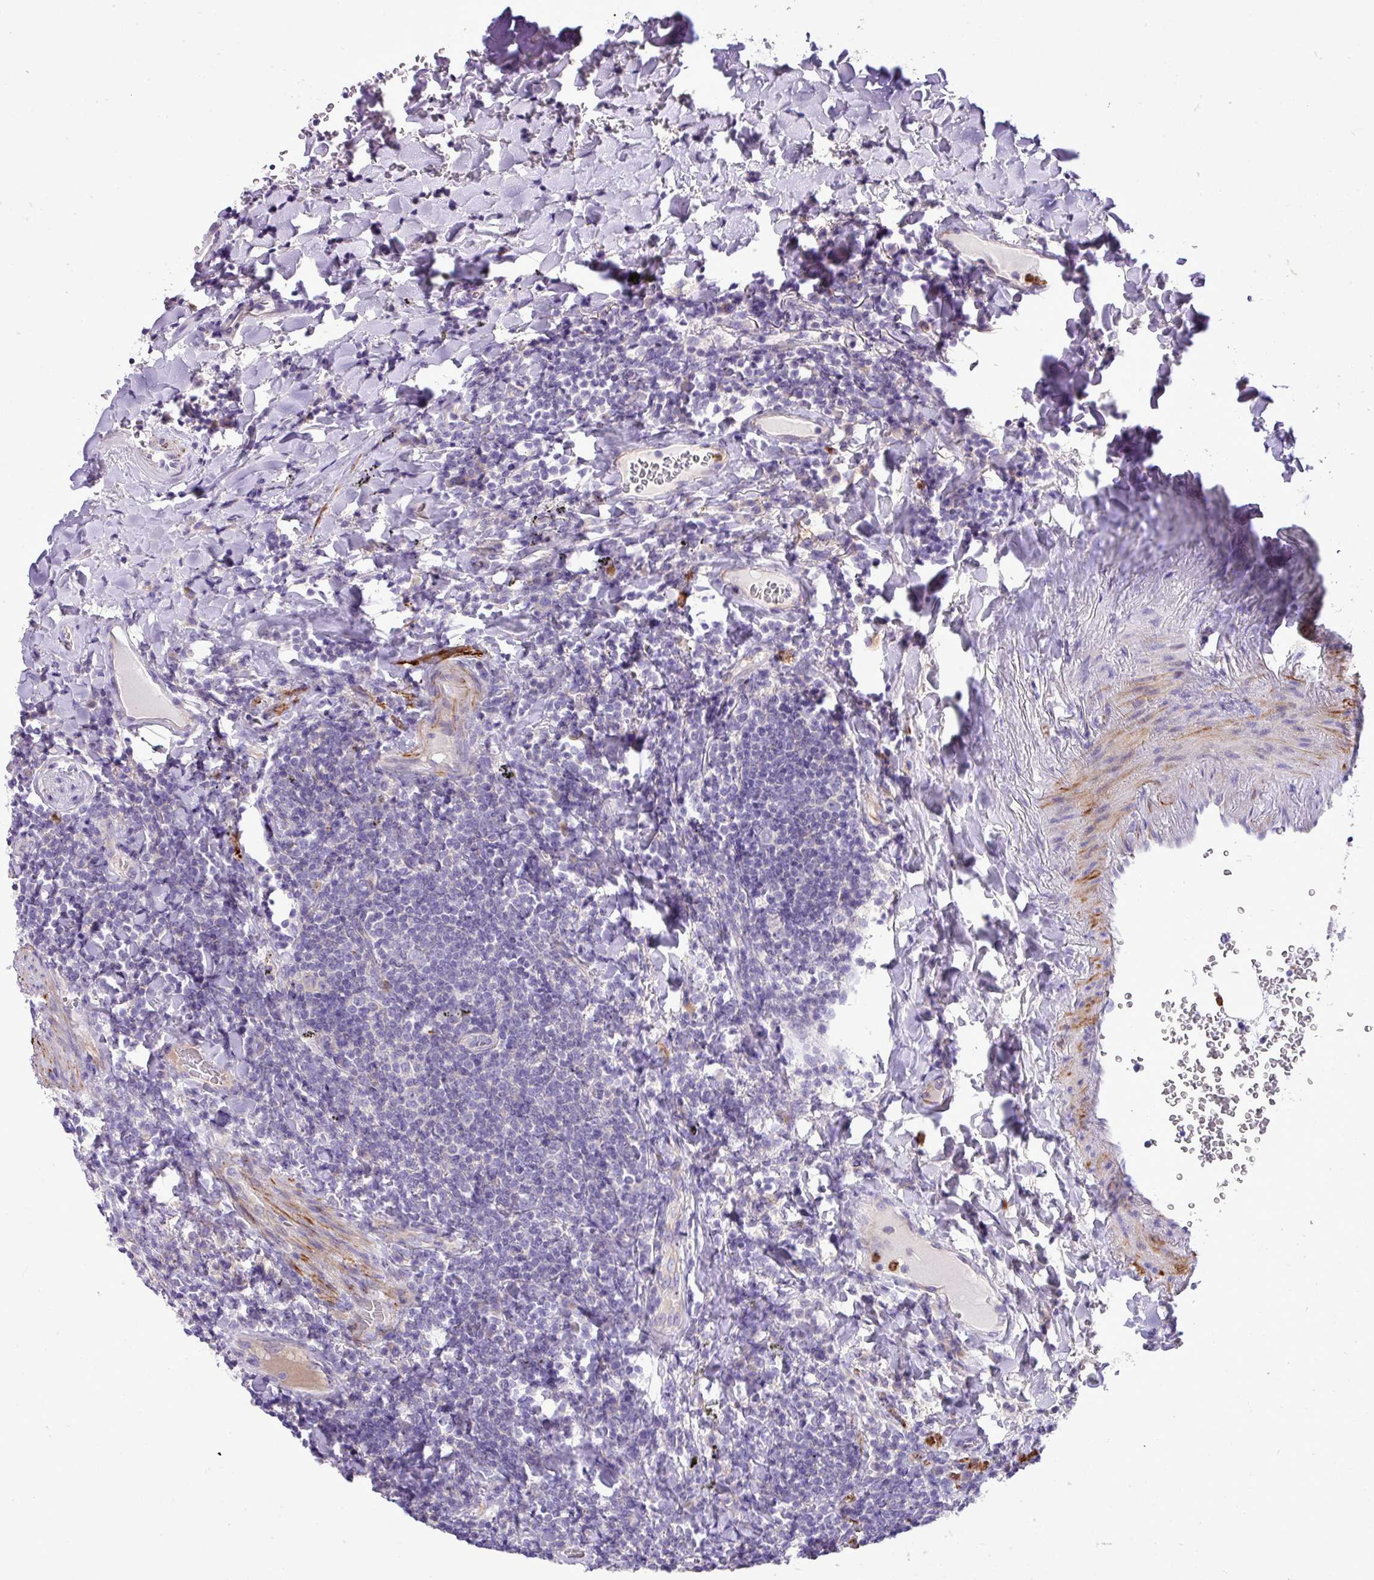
{"staining": {"intensity": "negative", "quantity": "none", "location": "none"}, "tissue": "lymphoma", "cell_type": "Tumor cells", "image_type": "cancer", "snomed": [{"axis": "morphology", "description": "Malignant lymphoma, non-Hodgkin's type, Low grade"}, {"axis": "topography", "description": "Lung"}], "caption": "DAB (3,3'-diaminobenzidine) immunohistochemical staining of human low-grade malignant lymphoma, non-Hodgkin's type demonstrates no significant positivity in tumor cells.", "gene": "ZSCAN5A", "patient": {"sex": "female", "age": 71}}